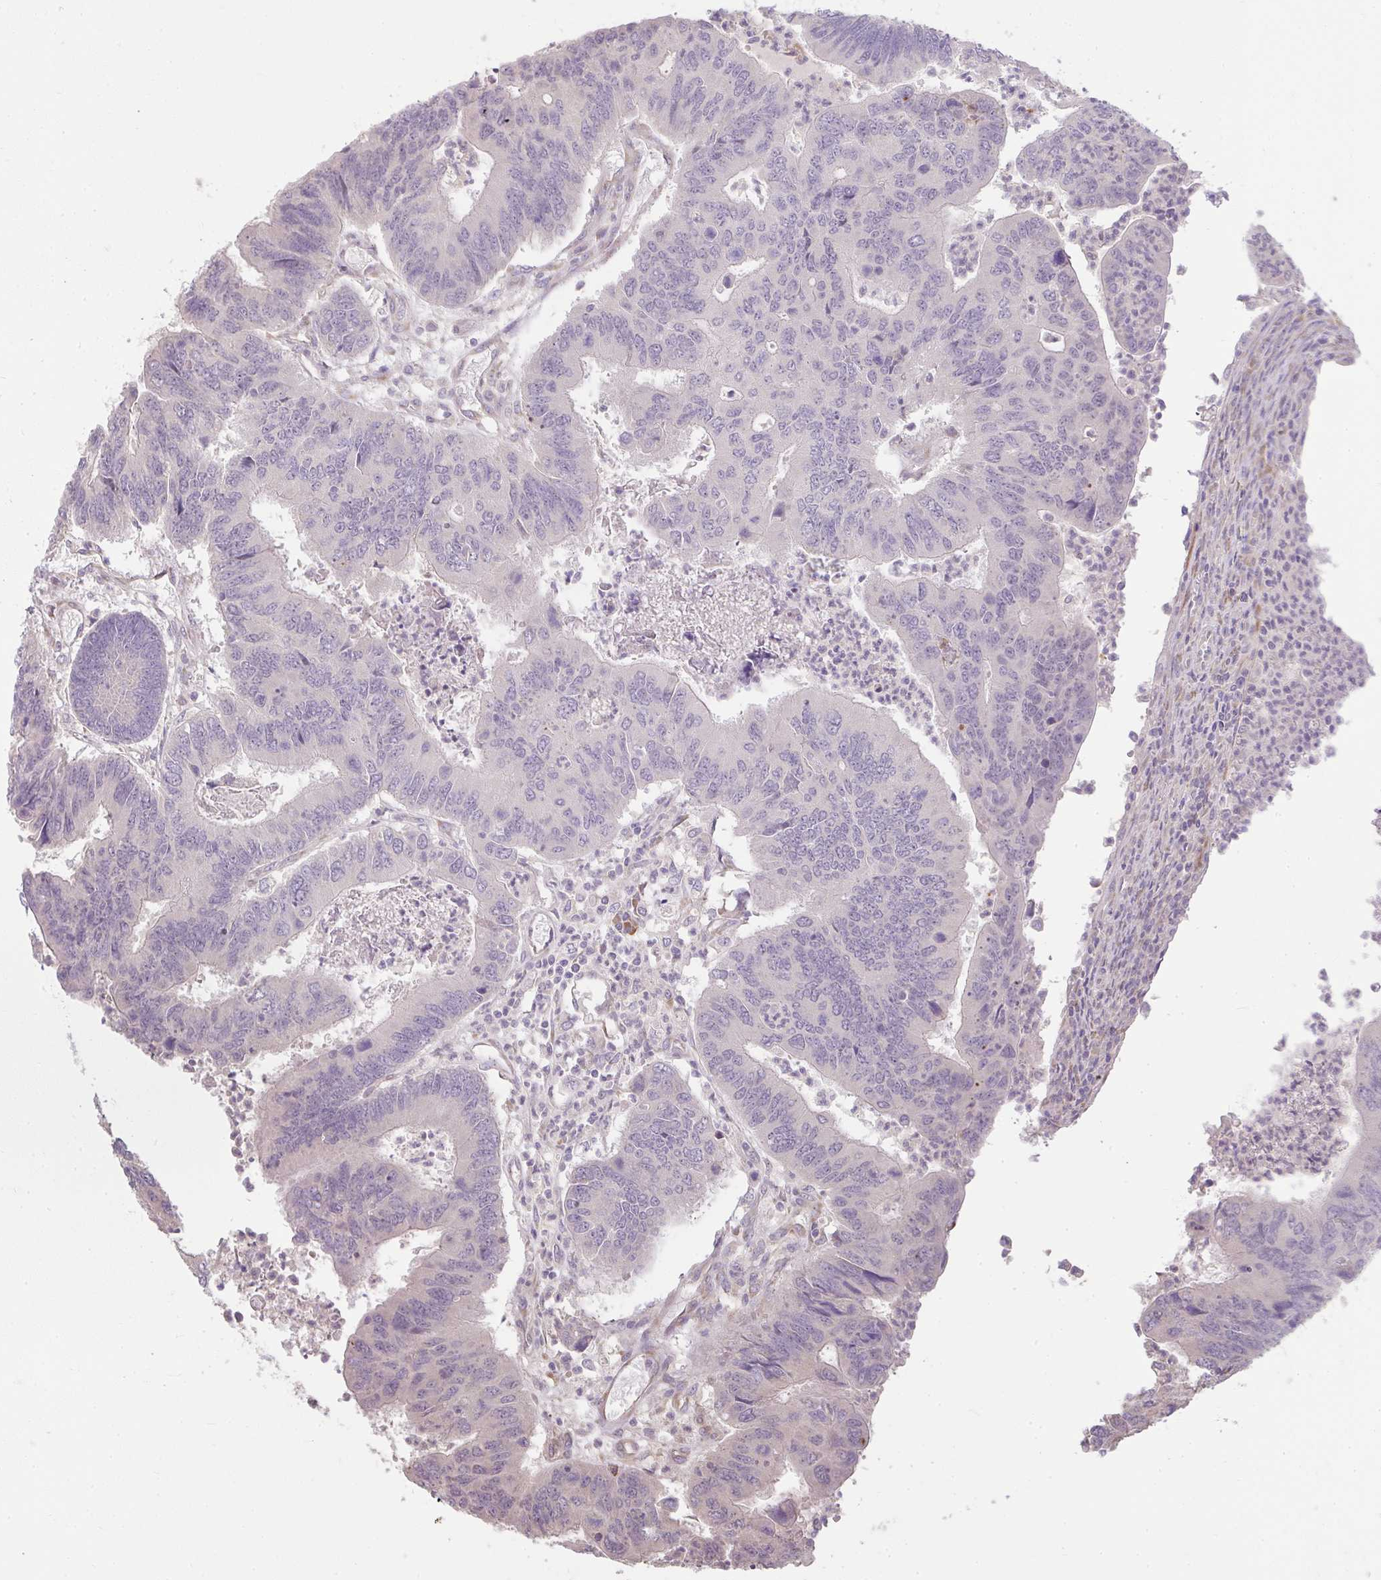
{"staining": {"intensity": "negative", "quantity": "none", "location": "none"}, "tissue": "colorectal cancer", "cell_type": "Tumor cells", "image_type": "cancer", "snomed": [{"axis": "morphology", "description": "Adenocarcinoma, NOS"}, {"axis": "topography", "description": "Colon"}], "caption": "Image shows no protein staining in tumor cells of colorectal cancer tissue. Brightfield microscopy of IHC stained with DAB (brown) and hematoxylin (blue), captured at high magnification.", "gene": "BRINP3", "patient": {"sex": "female", "age": 67}}